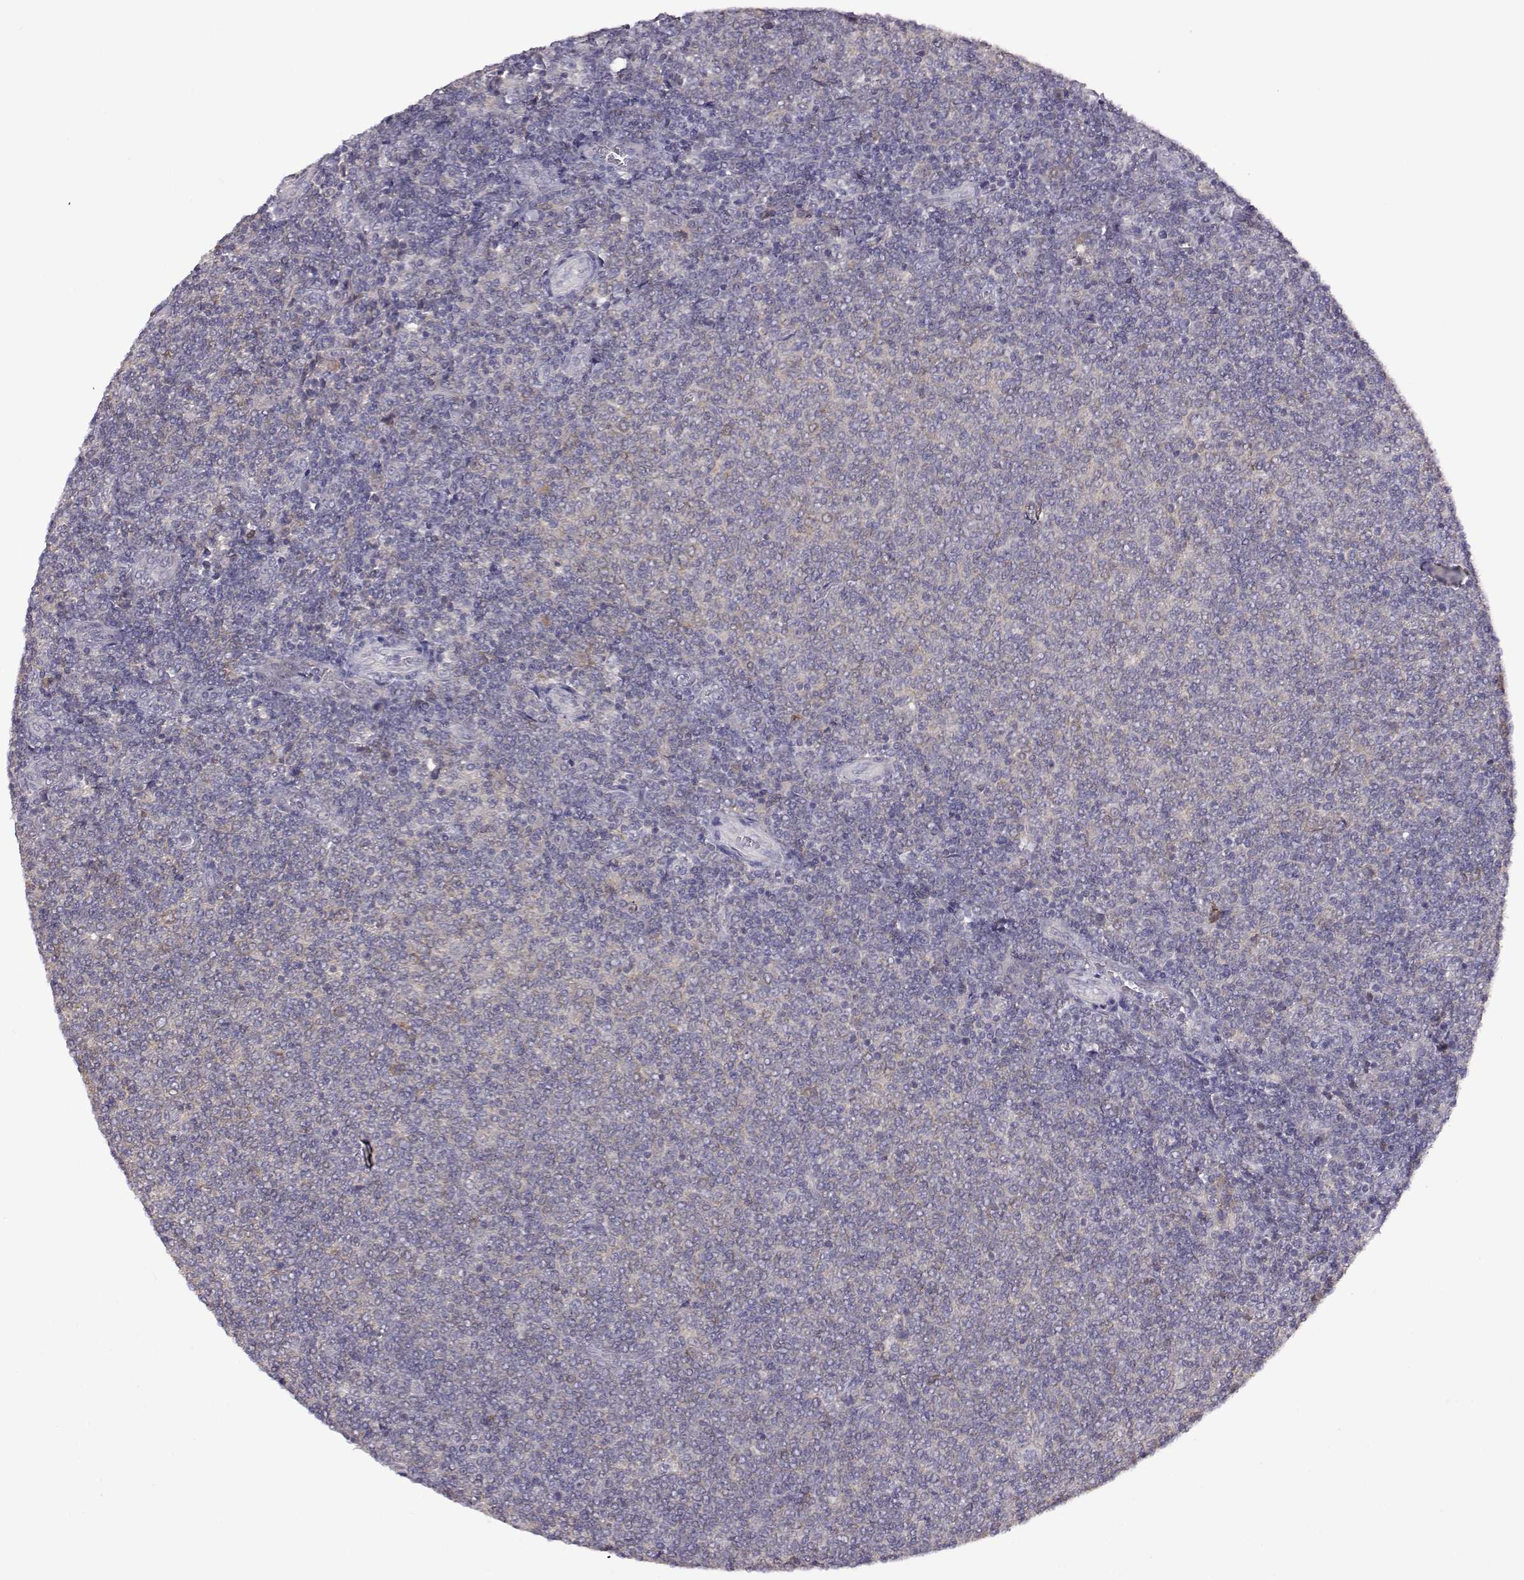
{"staining": {"intensity": "negative", "quantity": "none", "location": "none"}, "tissue": "lymphoma", "cell_type": "Tumor cells", "image_type": "cancer", "snomed": [{"axis": "morphology", "description": "Malignant lymphoma, non-Hodgkin's type, Low grade"}, {"axis": "topography", "description": "Lymph node"}], "caption": "Immunohistochemistry (IHC) image of neoplastic tissue: human malignant lymphoma, non-Hodgkin's type (low-grade) stained with DAB (3,3'-diaminobenzidine) shows no significant protein positivity in tumor cells.", "gene": "VGF", "patient": {"sex": "male", "age": 52}}